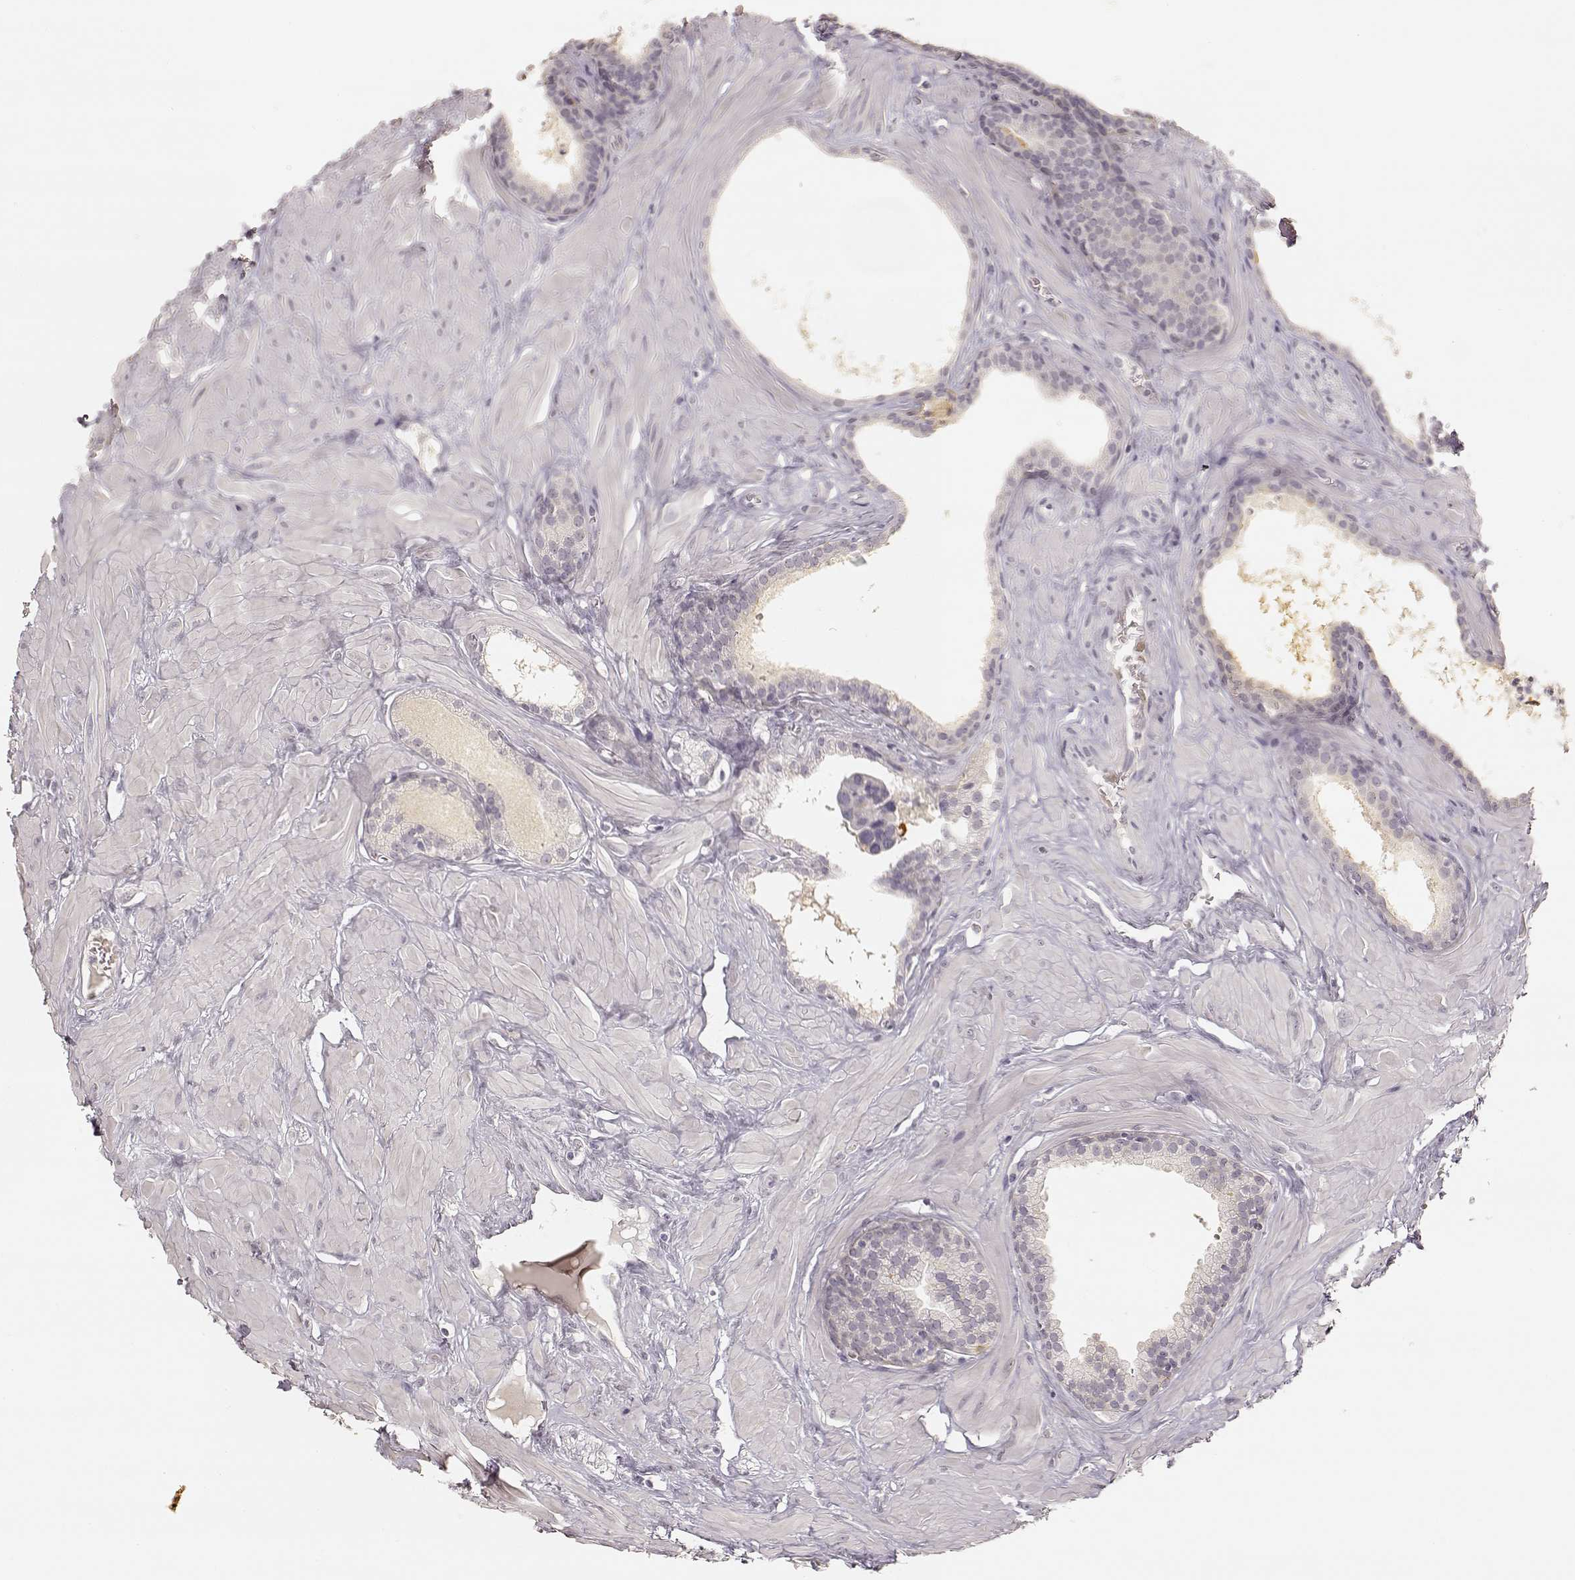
{"staining": {"intensity": "negative", "quantity": "none", "location": "none"}, "tissue": "prostate", "cell_type": "Glandular cells", "image_type": "normal", "snomed": [{"axis": "morphology", "description": "Normal tissue, NOS"}, {"axis": "topography", "description": "Prostate"}], "caption": "This is an immunohistochemistry histopathology image of benign prostate. There is no staining in glandular cells.", "gene": "LAMC2", "patient": {"sex": "male", "age": 48}}